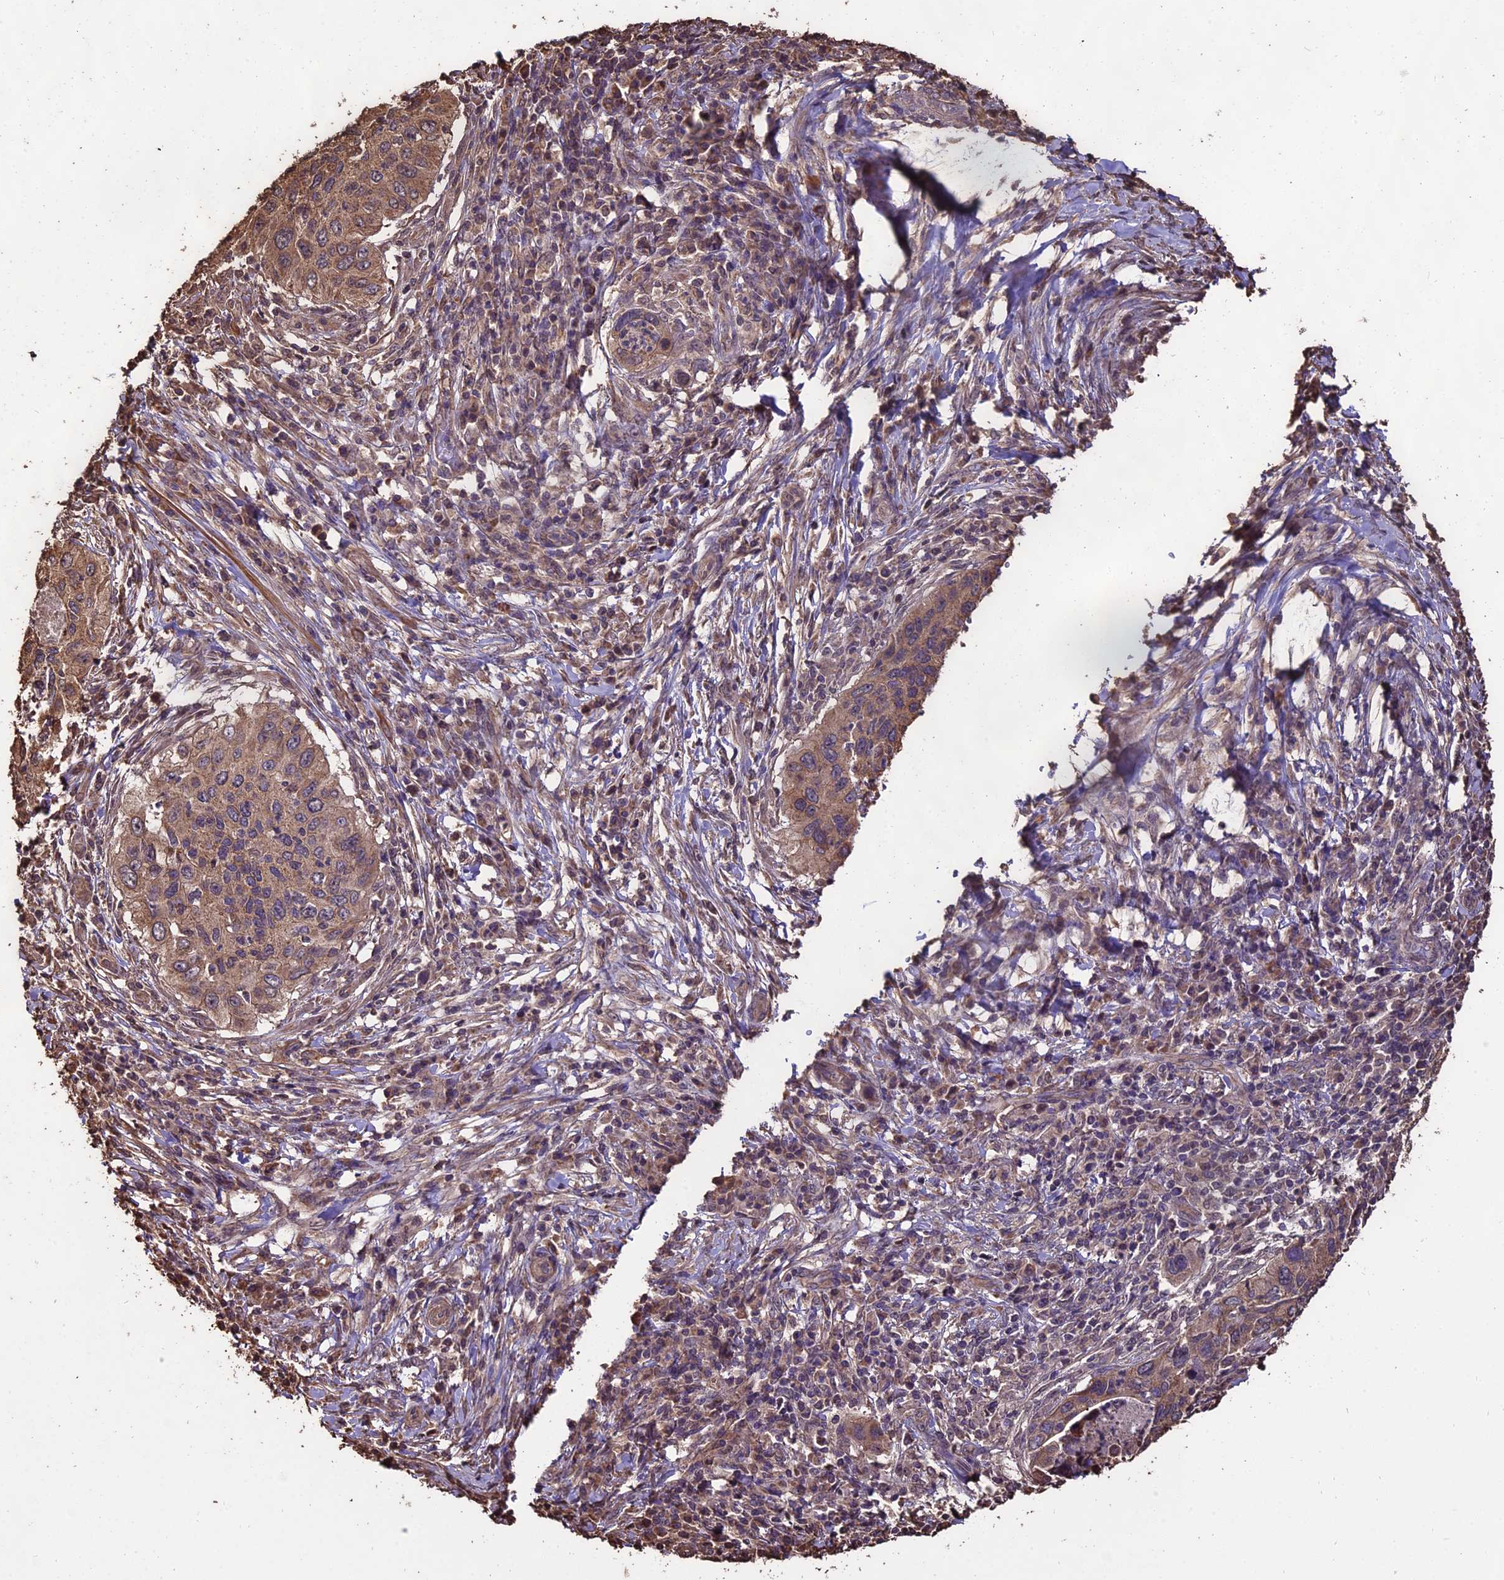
{"staining": {"intensity": "weak", "quantity": ">75%", "location": "cytoplasmic/membranous"}, "tissue": "cervical cancer", "cell_type": "Tumor cells", "image_type": "cancer", "snomed": [{"axis": "morphology", "description": "Squamous cell carcinoma, NOS"}, {"axis": "topography", "description": "Cervix"}], "caption": "Protein expression analysis of human cervical cancer (squamous cell carcinoma) reveals weak cytoplasmic/membranous expression in about >75% of tumor cells.", "gene": "PGPEP1L", "patient": {"sex": "female", "age": 38}}